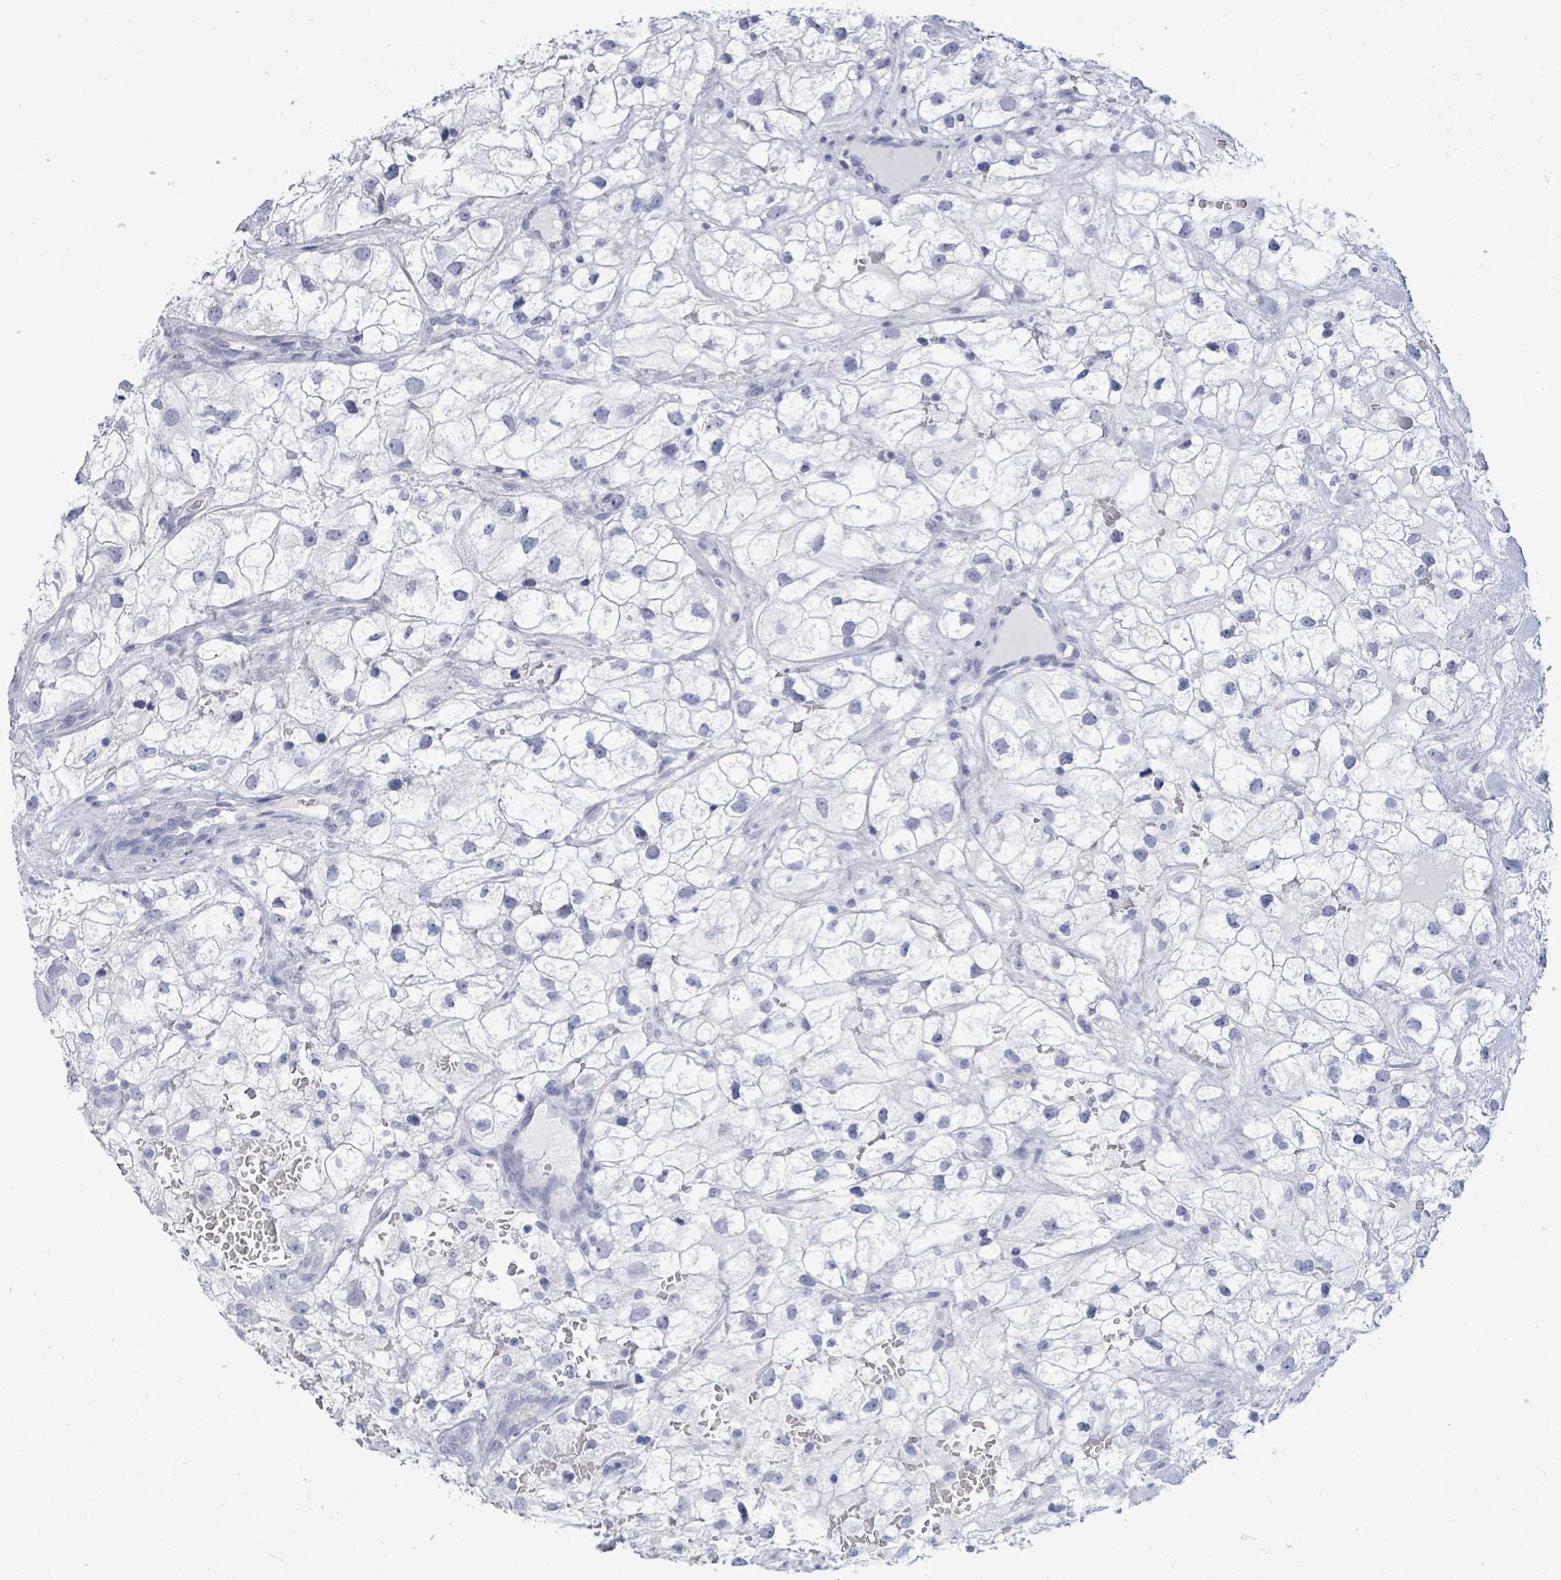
{"staining": {"intensity": "negative", "quantity": "none", "location": "none"}, "tissue": "renal cancer", "cell_type": "Tumor cells", "image_type": "cancer", "snomed": [{"axis": "morphology", "description": "Adenocarcinoma, NOS"}, {"axis": "topography", "description": "Kidney"}], "caption": "Immunohistochemistry (IHC) micrograph of human renal cancer (adenocarcinoma) stained for a protein (brown), which shows no staining in tumor cells. (DAB immunohistochemistry visualized using brightfield microscopy, high magnification).", "gene": "NKX2-1", "patient": {"sex": "male", "age": 59}}